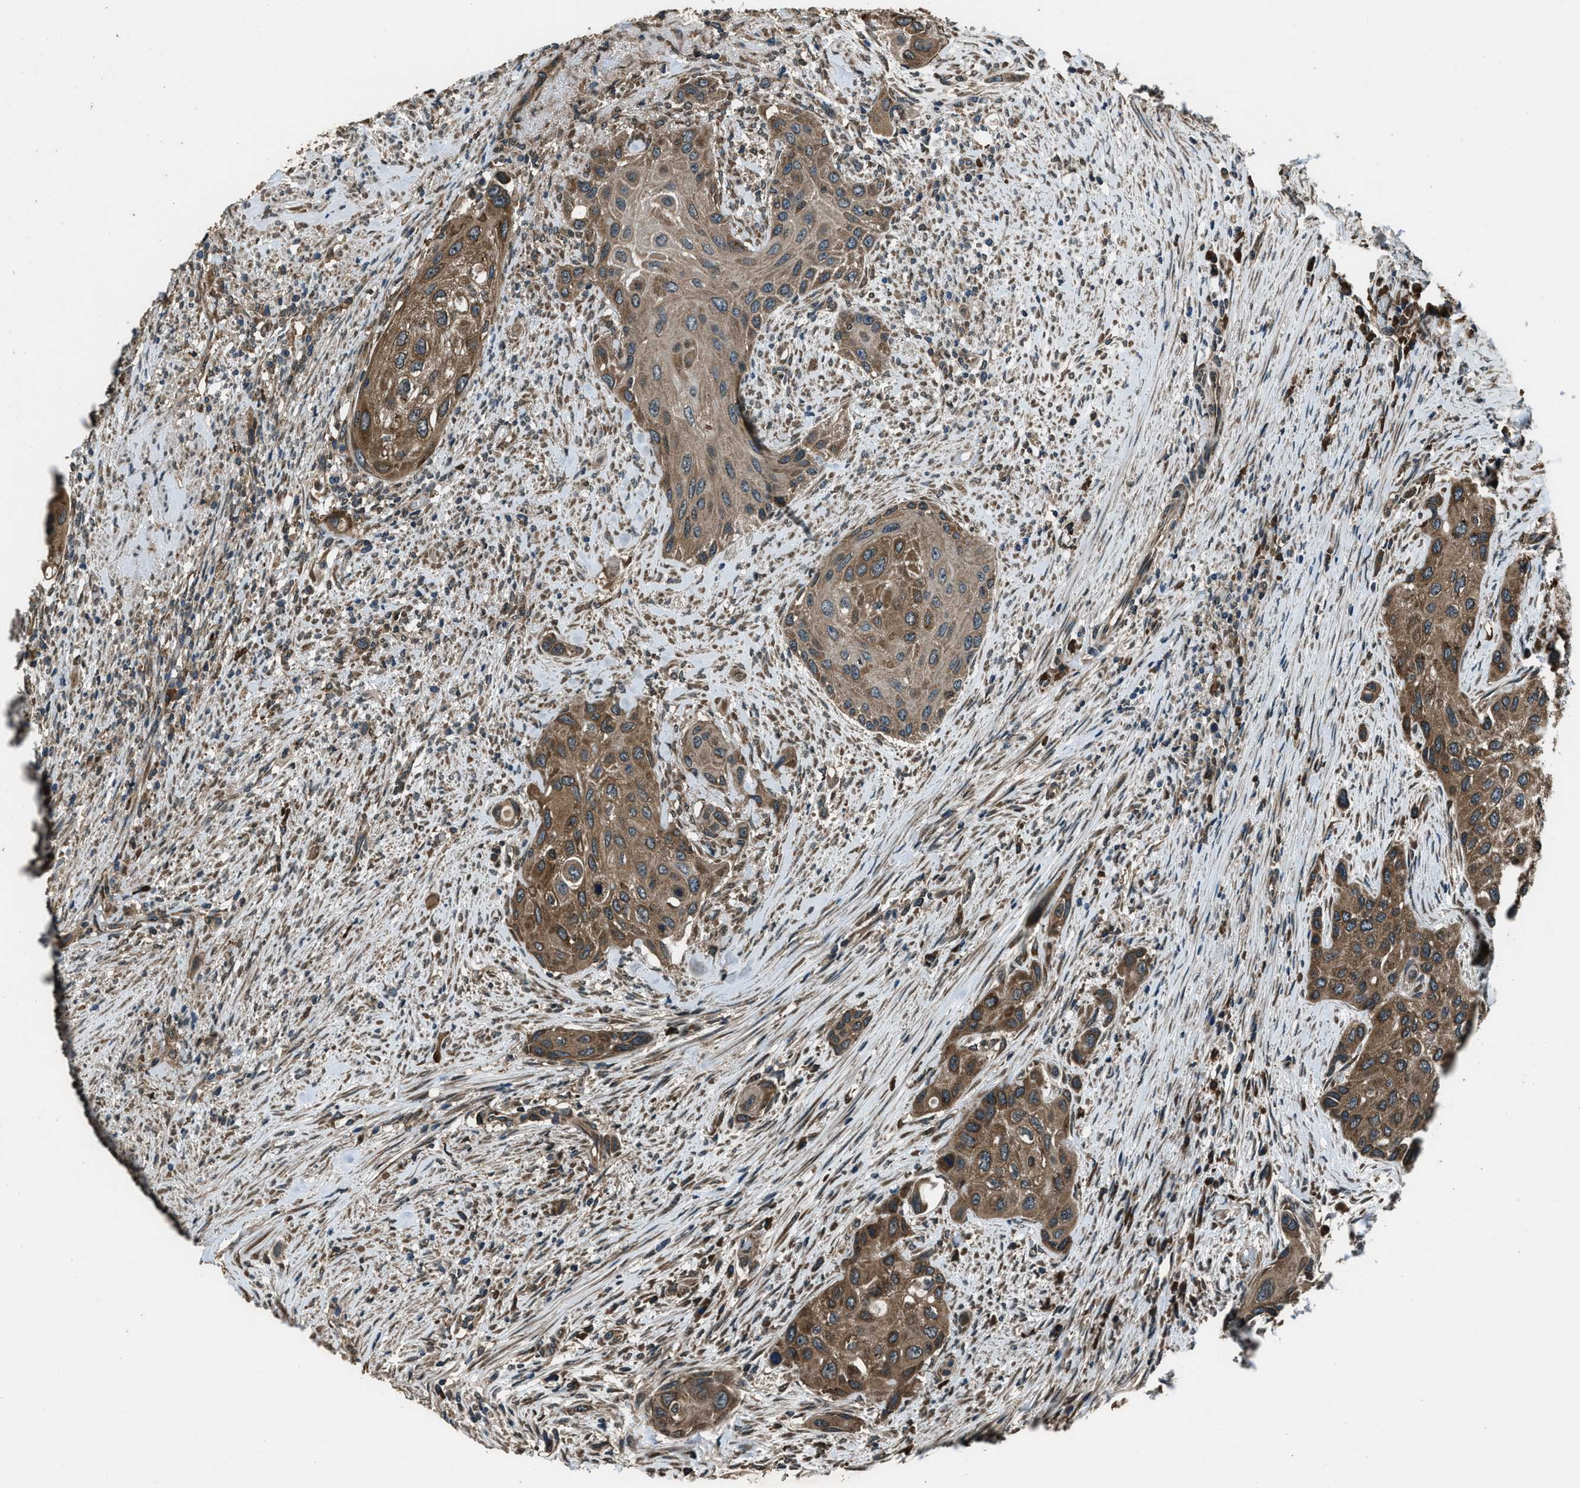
{"staining": {"intensity": "moderate", "quantity": ">75%", "location": "cytoplasmic/membranous"}, "tissue": "urothelial cancer", "cell_type": "Tumor cells", "image_type": "cancer", "snomed": [{"axis": "morphology", "description": "Urothelial carcinoma, High grade"}, {"axis": "topography", "description": "Urinary bladder"}], "caption": "Protein expression by immunohistochemistry reveals moderate cytoplasmic/membranous positivity in about >75% of tumor cells in high-grade urothelial carcinoma.", "gene": "TRIM4", "patient": {"sex": "female", "age": 56}}